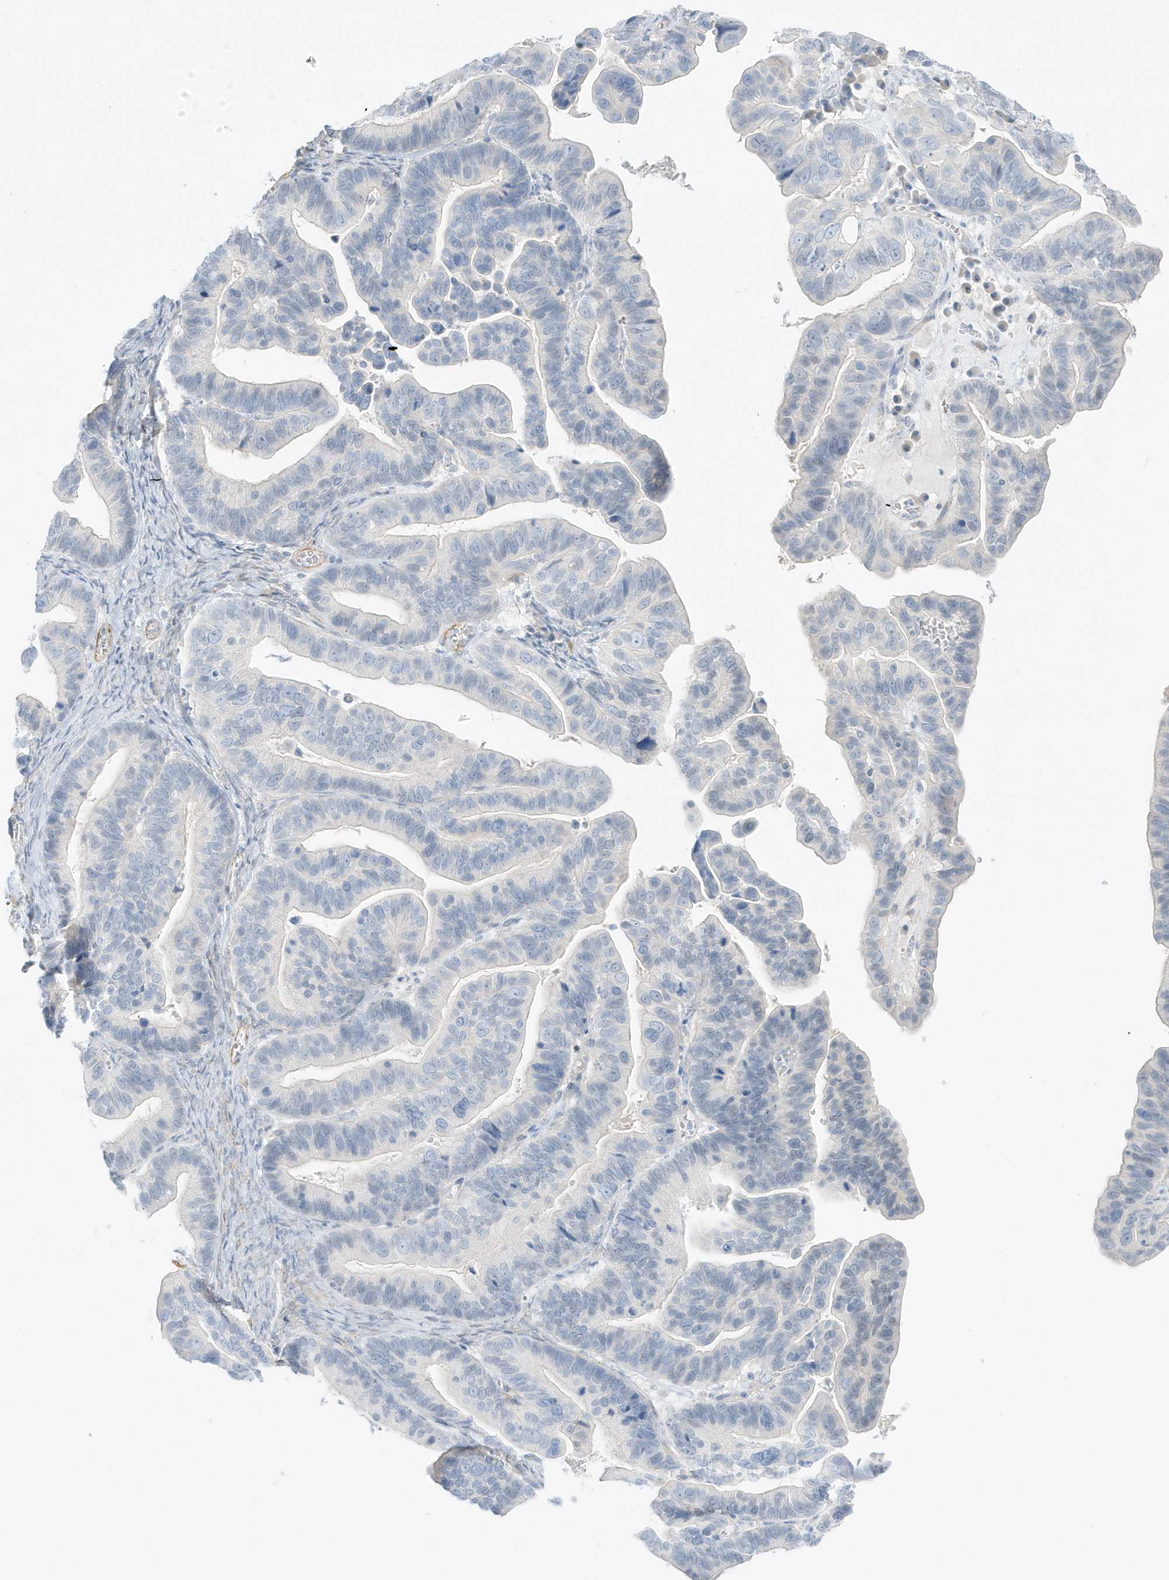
{"staining": {"intensity": "negative", "quantity": "none", "location": "none"}, "tissue": "ovarian cancer", "cell_type": "Tumor cells", "image_type": "cancer", "snomed": [{"axis": "morphology", "description": "Cystadenocarcinoma, serous, NOS"}, {"axis": "topography", "description": "Ovary"}], "caption": "A histopathology image of serous cystadenocarcinoma (ovarian) stained for a protein demonstrates no brown staining in tumor cells. (Stains: DAB (3,3'-diaminobenzidine) IHC with hematoxylin counter stain, Microscopy: brightfield microscopy at high magnification).", "gene": "SLC22A13", "patient": {"sex": "female", "age": 56}}